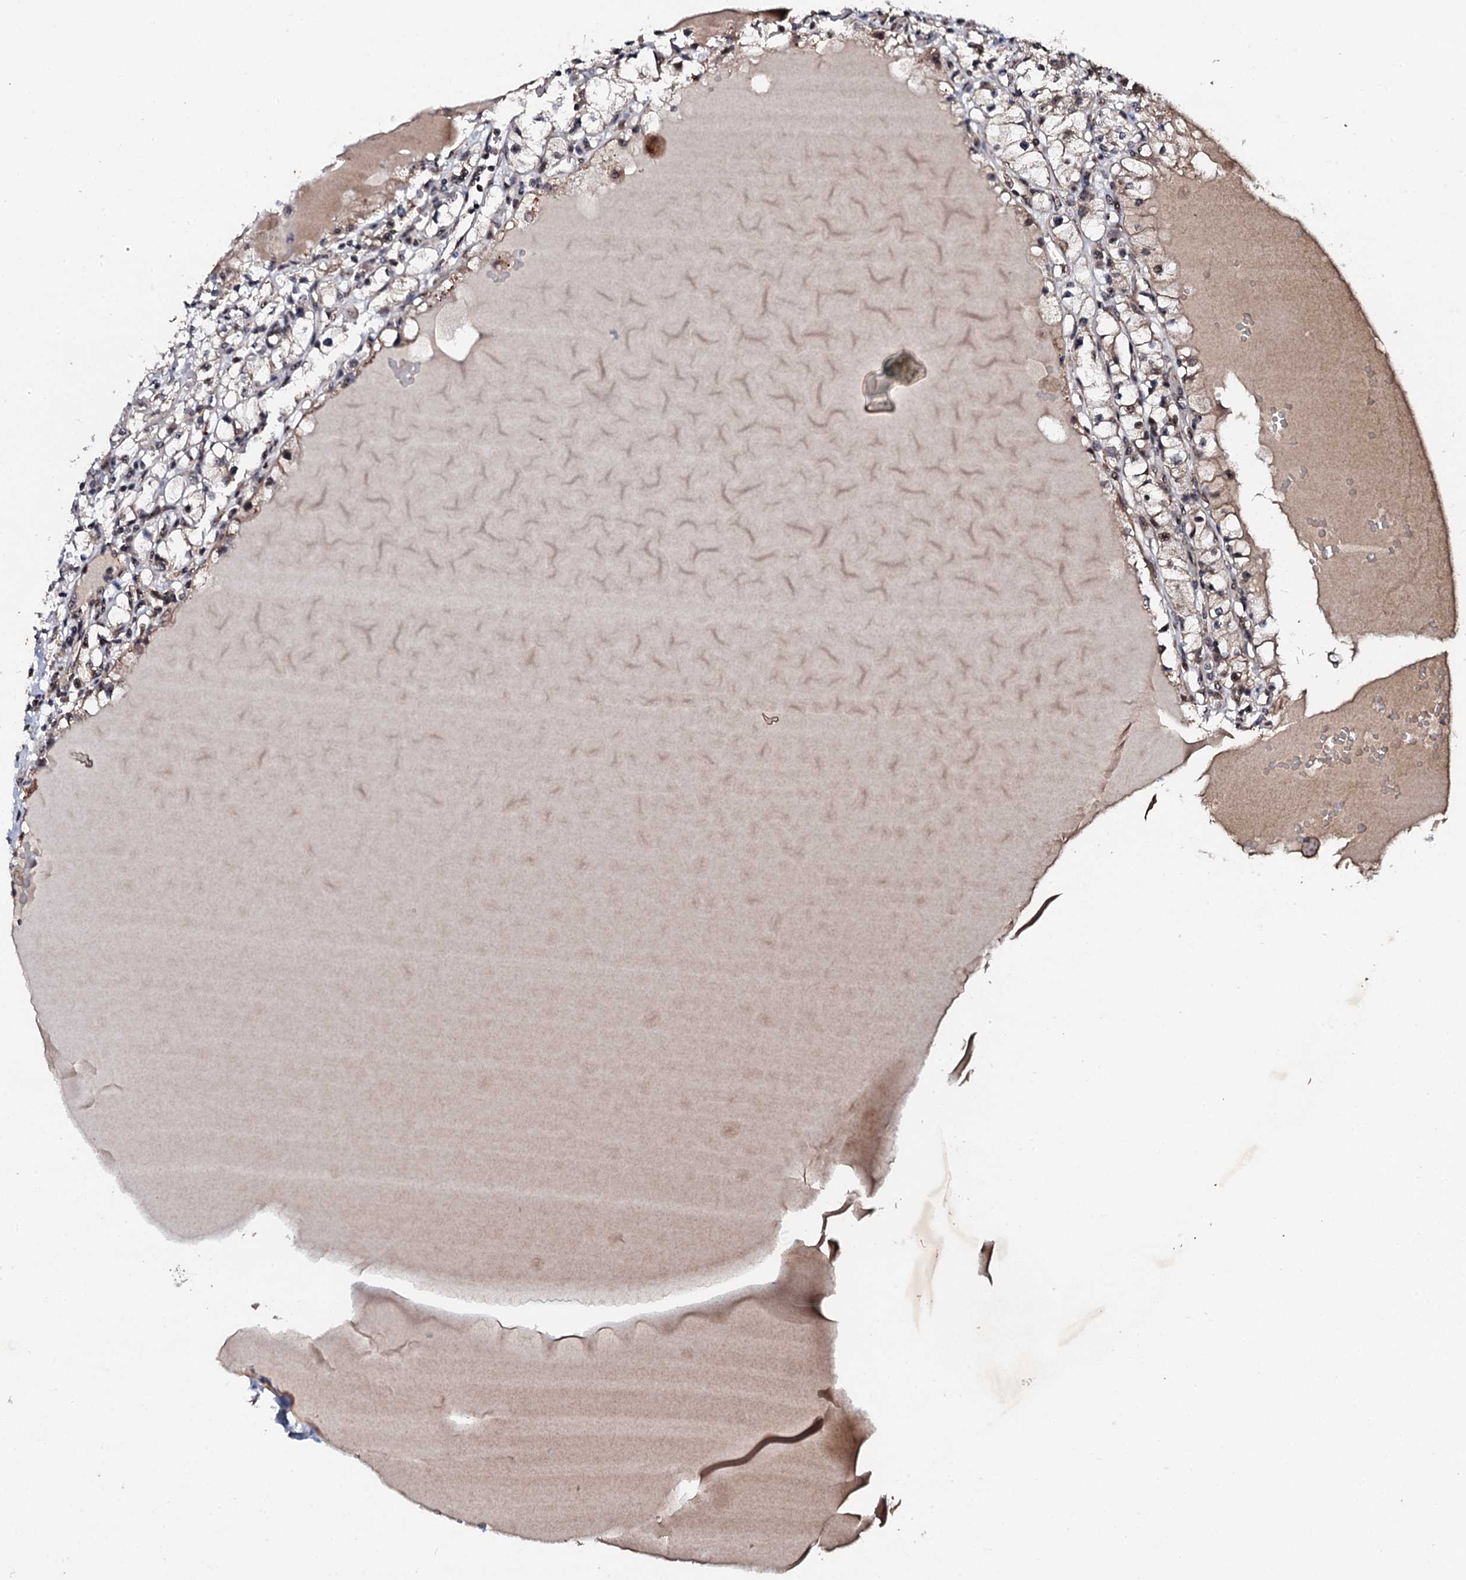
{"staining": {"intensity": "negative", "quantity": "none", "location": "none"}, "tissue": "renal cancer", "cell_type": "Tumor cells", "image_type": "cancer", "snomed": [{"axis": "morphology", "description": "Adenocarcinoma, NOS"}, {"axis": "topography", "description": "Kidney"}], "caption": "Adenocarcinoma (renal) stained for a protein using IHC displays no staining tumor cells.", "gene": "FAM111A", "patient": {"sex": "male", "age": 56}}